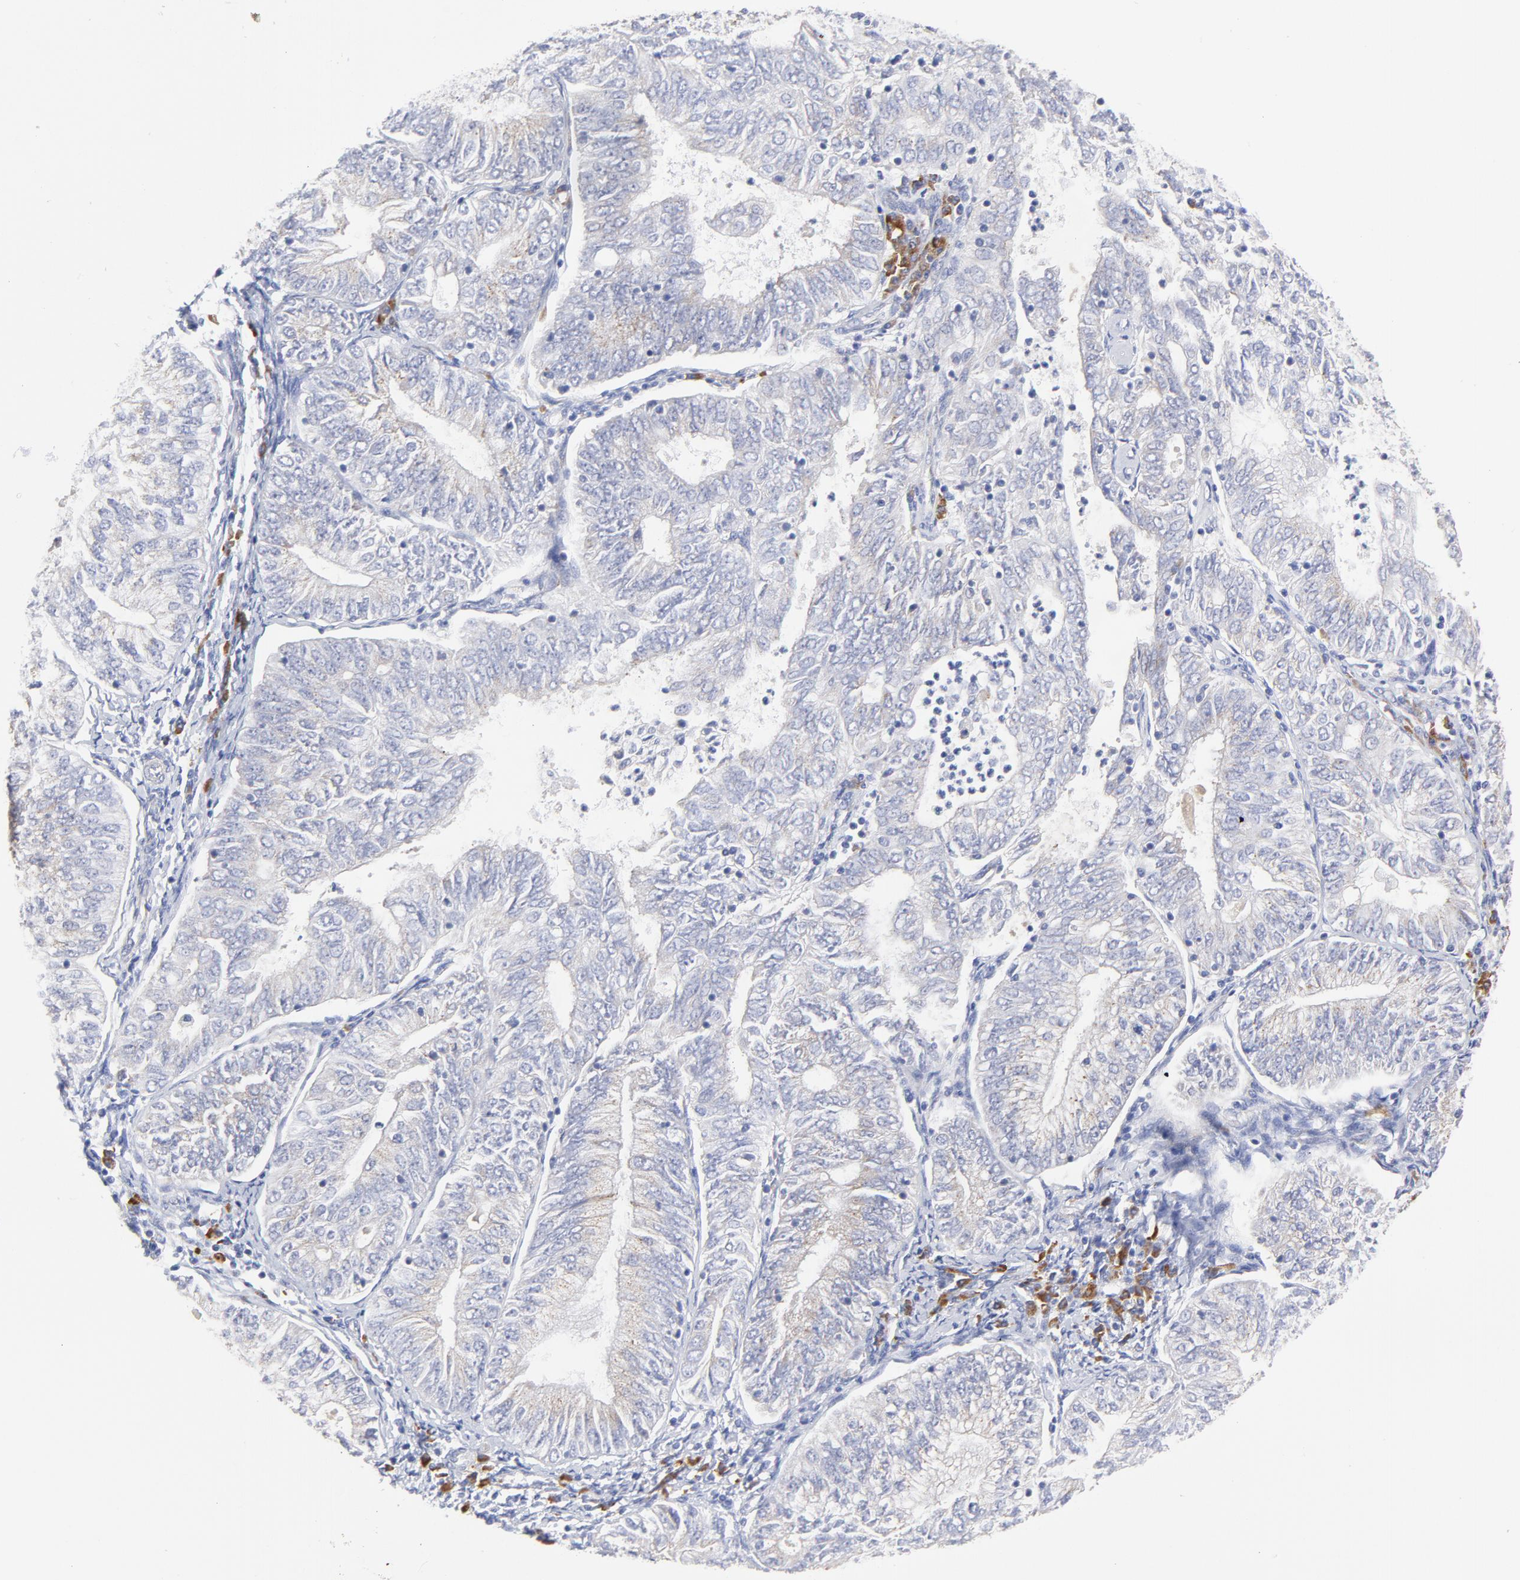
{"staining": {"intensity": "weak", "quantity": ">75%", "location": "cytoplasmic/membranous"}, "tissue": "endometrial cancer", "cell_type": "Tumor cells", "image_type": "cancer", "snomed": [{"axis": "morphology", "description": "Adenocarcinoma, NOS"}, {"axis": "topography", "description": "Endometrium"}], "caption": "Immunohistochemical staining of endometrial cancer reveals low levels of weak cytoplasmic/membranous protein positivity in approximately >75% of tumor cells.", "gene": "RAPGEF3", "patient": {"sex": "female", "age": 69}}